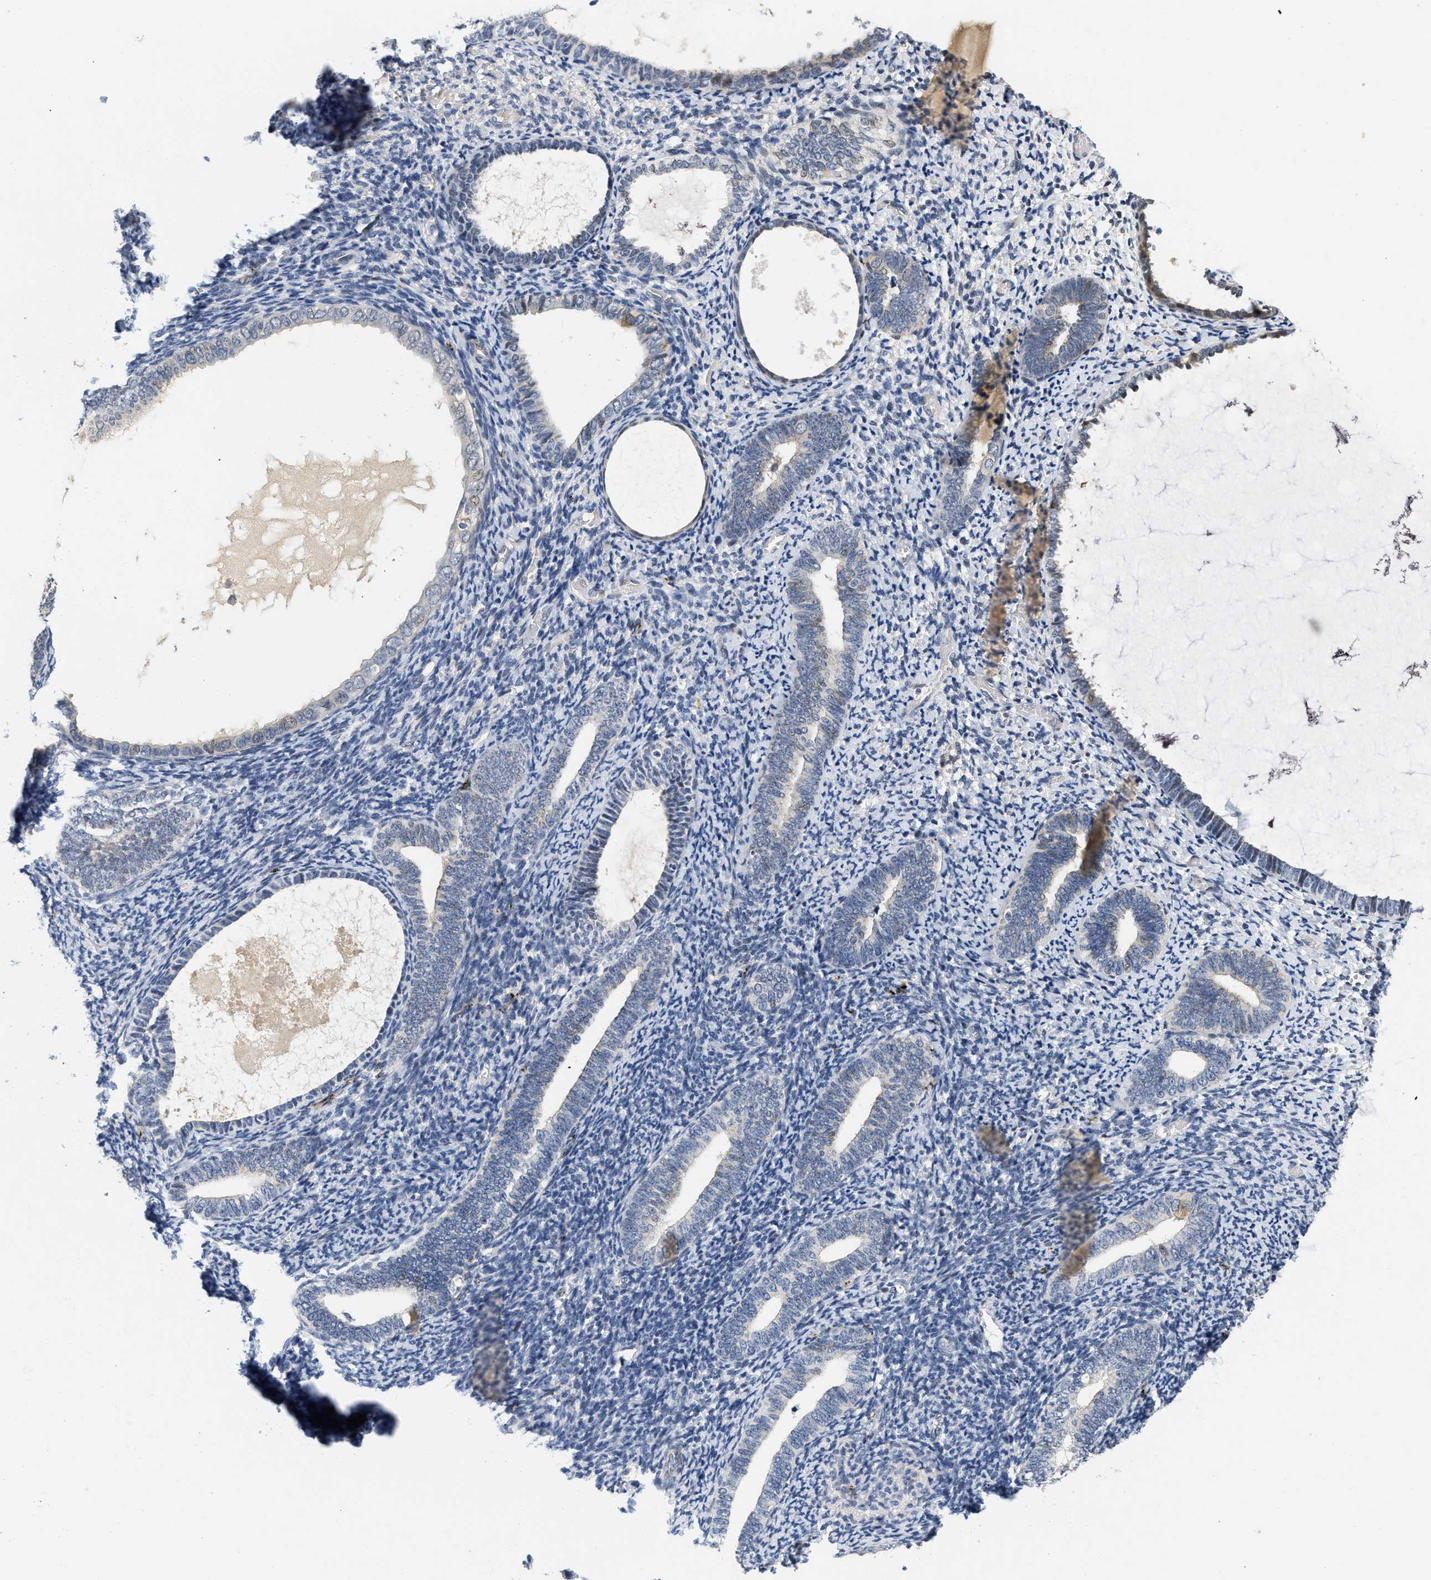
{"staining": {"intensity": "negative", "quantity": "none", "location": "none"}, "tissue": "endometrium", "cell_type": "Cells in endometrial stroma", "image_type": "normal", "snomed": [{"axis": "morphology", "description": "Normal tissue, NOS"}, {"axis": "topography", "description": "Endometrium"}], "caption": "Cells in endometrial stroma show no significant positivity in normal endometrium. (DAB IHC visualized using brightfield microscopy, high magnification).", "gene": "VIP", "patient": {"sex": "female", "age": 66}}